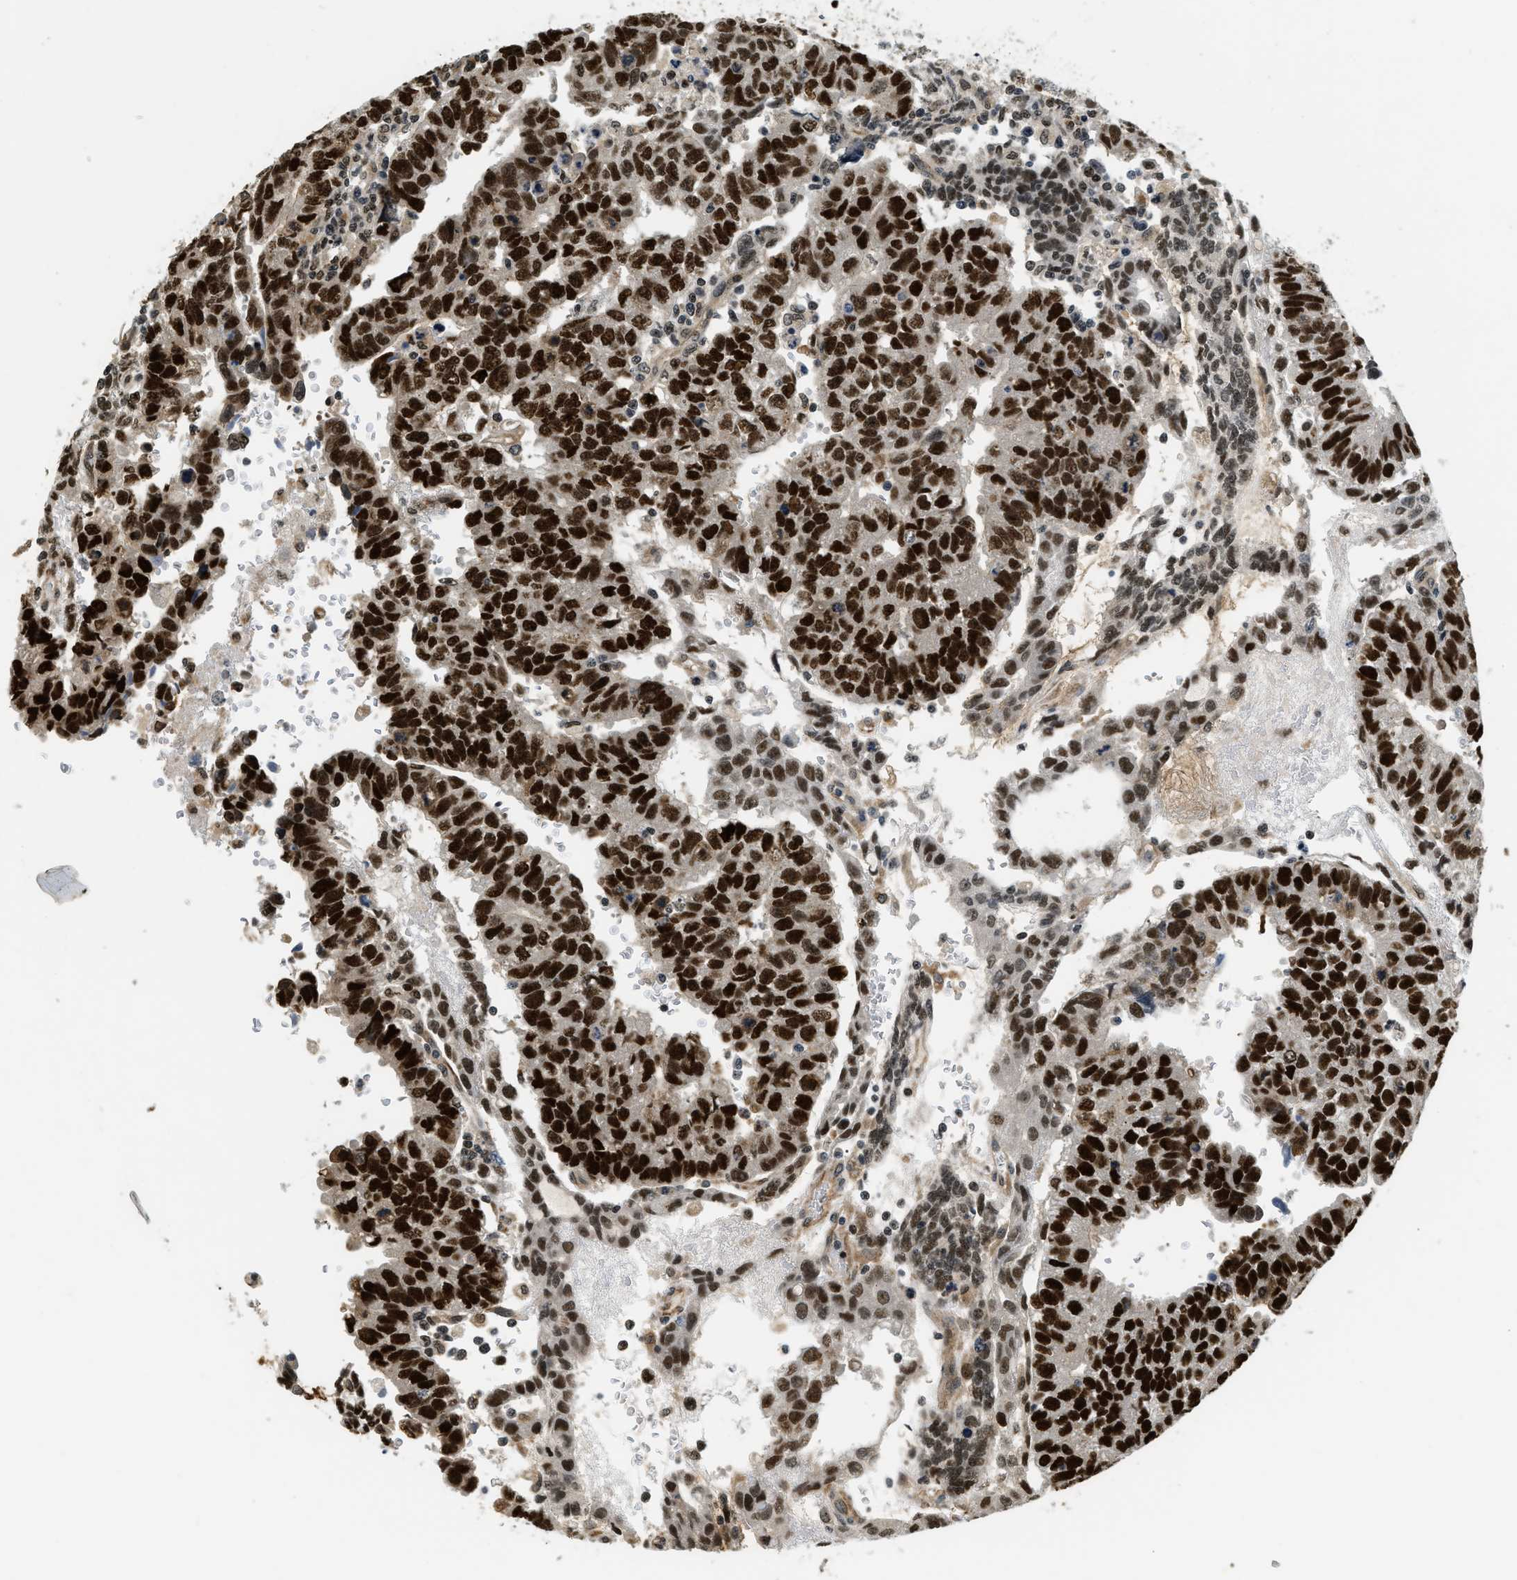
{"staining": {"intensity": "strong", "quantity": ">75%", "location": "nuclear"}, "tissue": "testis cancer", "cell_type": "Tumor cells", "image_type": "cancer", "snomed": [{"axis": "morphology", "description": "Seminoma, NOS"}, {"axis": "morphology", "description": "Carcinoma, Embryonal, NOS"}, {"axis": "topography", "description": "Testis"}], "caption": "Brown immunohistochemical staining in seminoma (testis) demonstrates strong nuclear positivity in approximately >75% of tumor cells.", "gene": "LTA4H", "patient": {"sex": "male", "age": 52}}